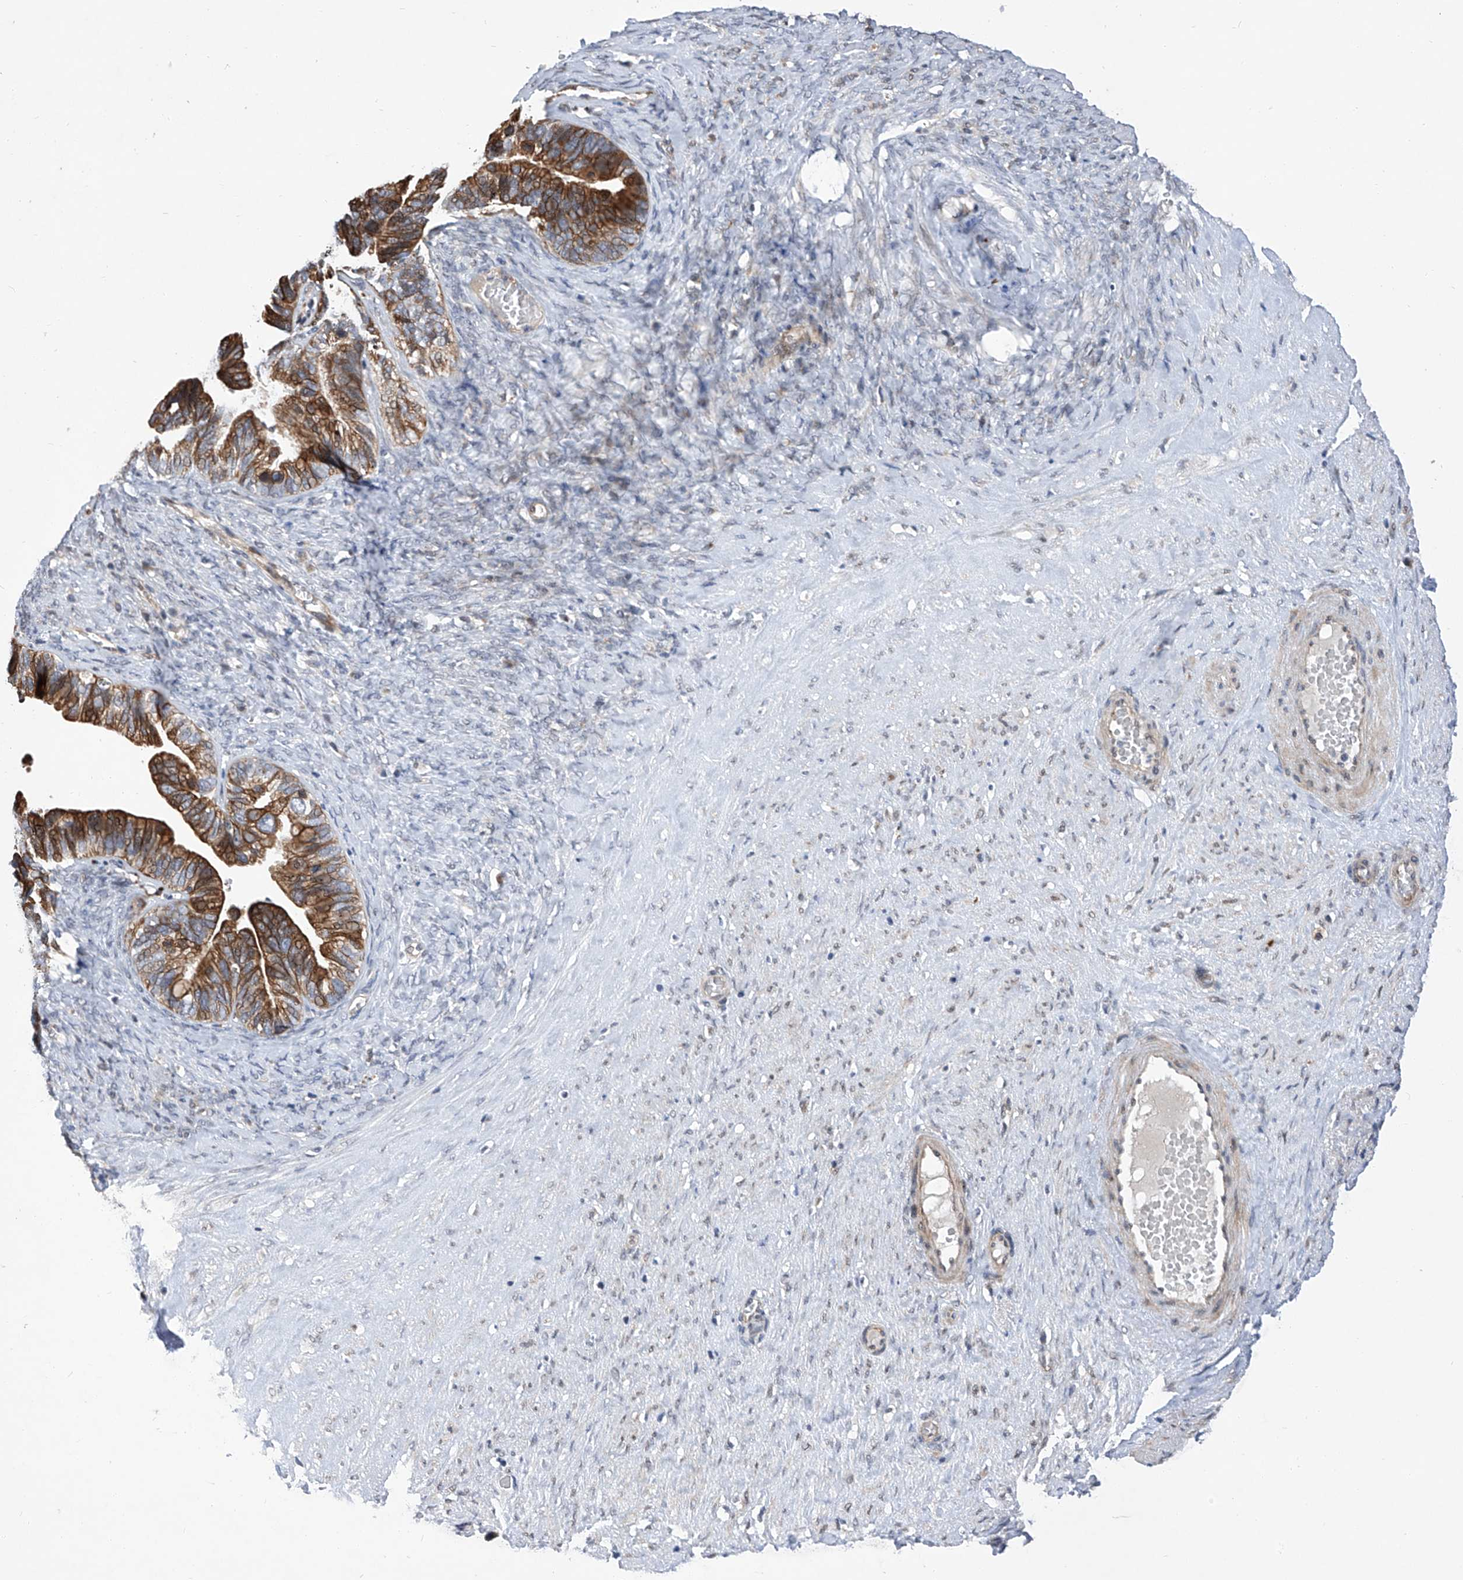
{"staining": {"intensity": "strong", "quantity": ">75%", "location": "cytoplasmic/membranous"}, "tissue": "ovarian cancer", "cell_type": "Tumor cells", "image_type": "cancer", "snomed": [{"axis": "morphology", "description": "Cystadenocarcinoma, serous, NOS"}, {"axis": "topography", "description": "Ovary"}], "caption": "Protein expression by IHC demonstrates strong cytoplasmic/membranous expression in about >75% of tumor cells in ovarian cancer.", "gene": "FARP2", "patient": {"sex": "female", "age": 56}}